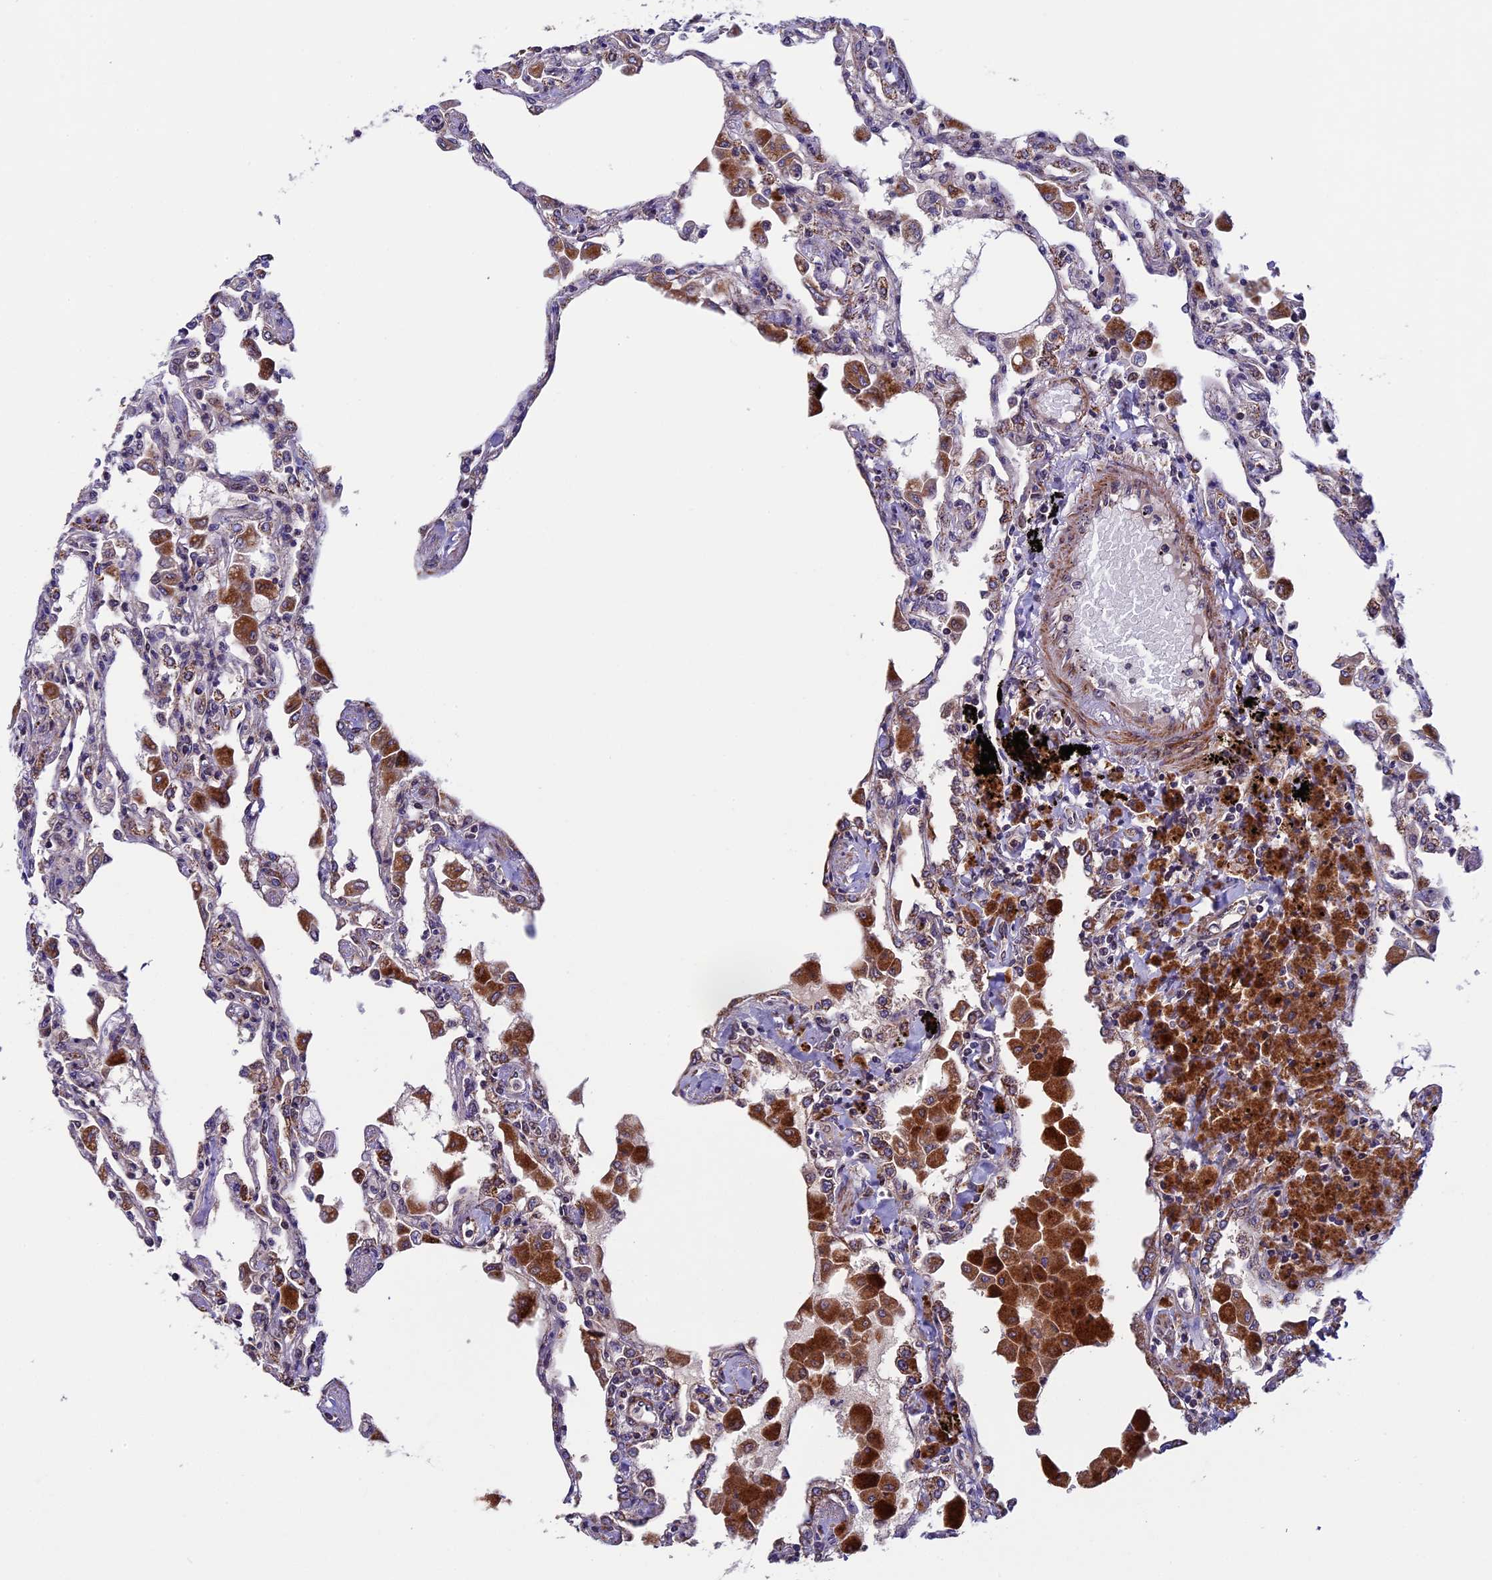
{"staining": {"intensity": "weak", "quantity": "25%-75%", "location": "cytoplasmic/membranous"}, "tissue": "lung", "cell_type": "Alveolar cells", "image_type": "normal", "snomed": [{"axis": "morphology", "description": "Normal tissue, NOS"}, {"axis": "topography", "description": "Bronchus"}, {"axis": "topography", "description": "Lung"}], "caption": "The micrograph displays immunohistochemical staining of normal lung. There is weak cytoplasmic/membranous expression is identified in about 25%-75% of alveolar cells.", "gene": "RNF17", "patient": {"sex": "female", "age": 49}}